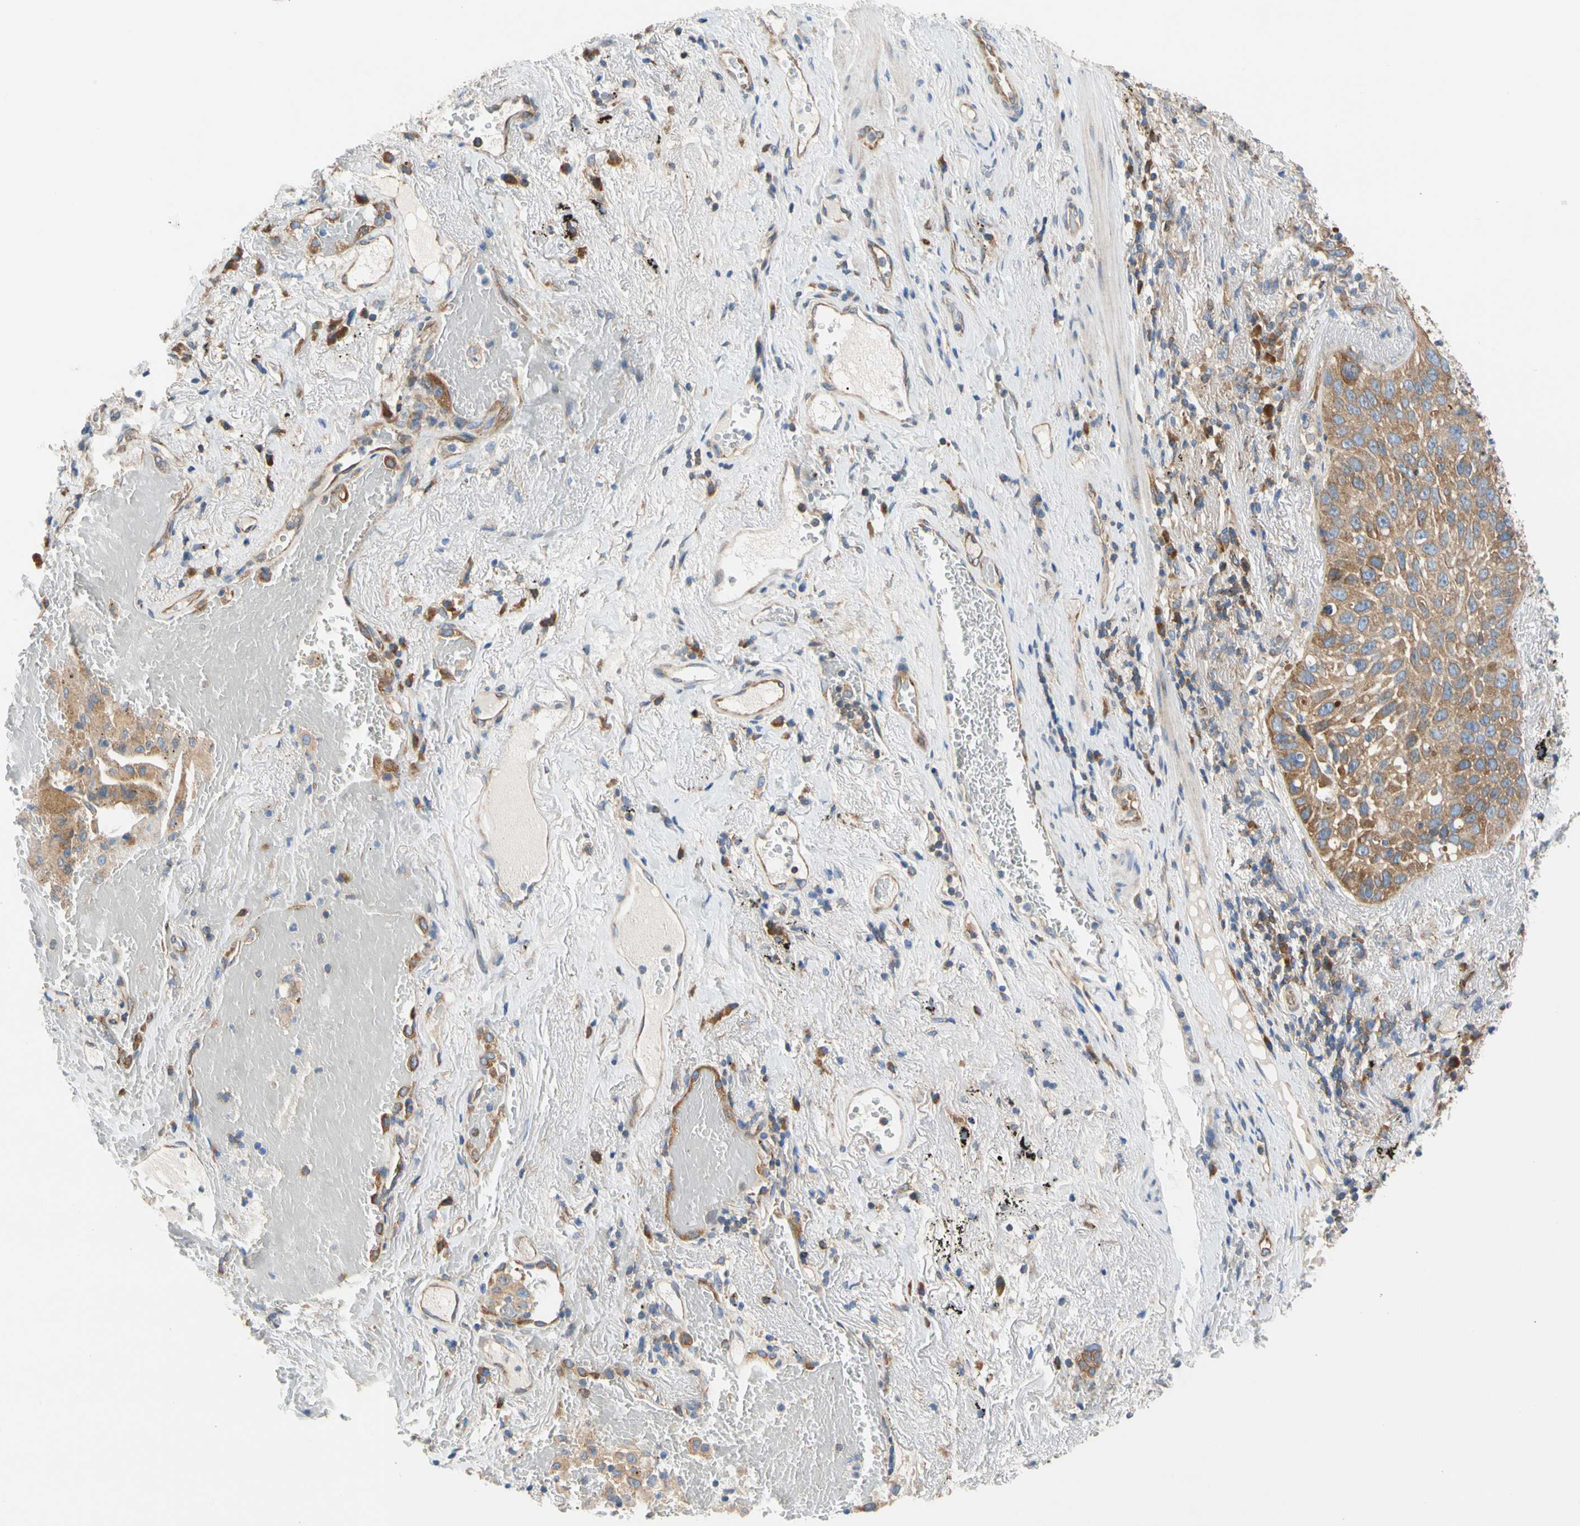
{"staining": {"intensity": "moderate", "quantity": ">75%", "location": "cytoplasmic/membranous"}, "tissue": "lung cancer", "cell_type": "Tumor cells", "image_type": "cancer", "snomed": [{"axis": "morphology", "description": "Squamous cell carcinoma, NOS"}, {"axis": "topography", "description": "Lung"}], "caption": "This micrograph shows immunohistochemistry (IHC) staining of lung cancer, with medium moderate cytoplasmic/membranous staining in about >75% of tumor cells.", "gene": "GPHN", "patient": {"sex": "male", "age": 57}}